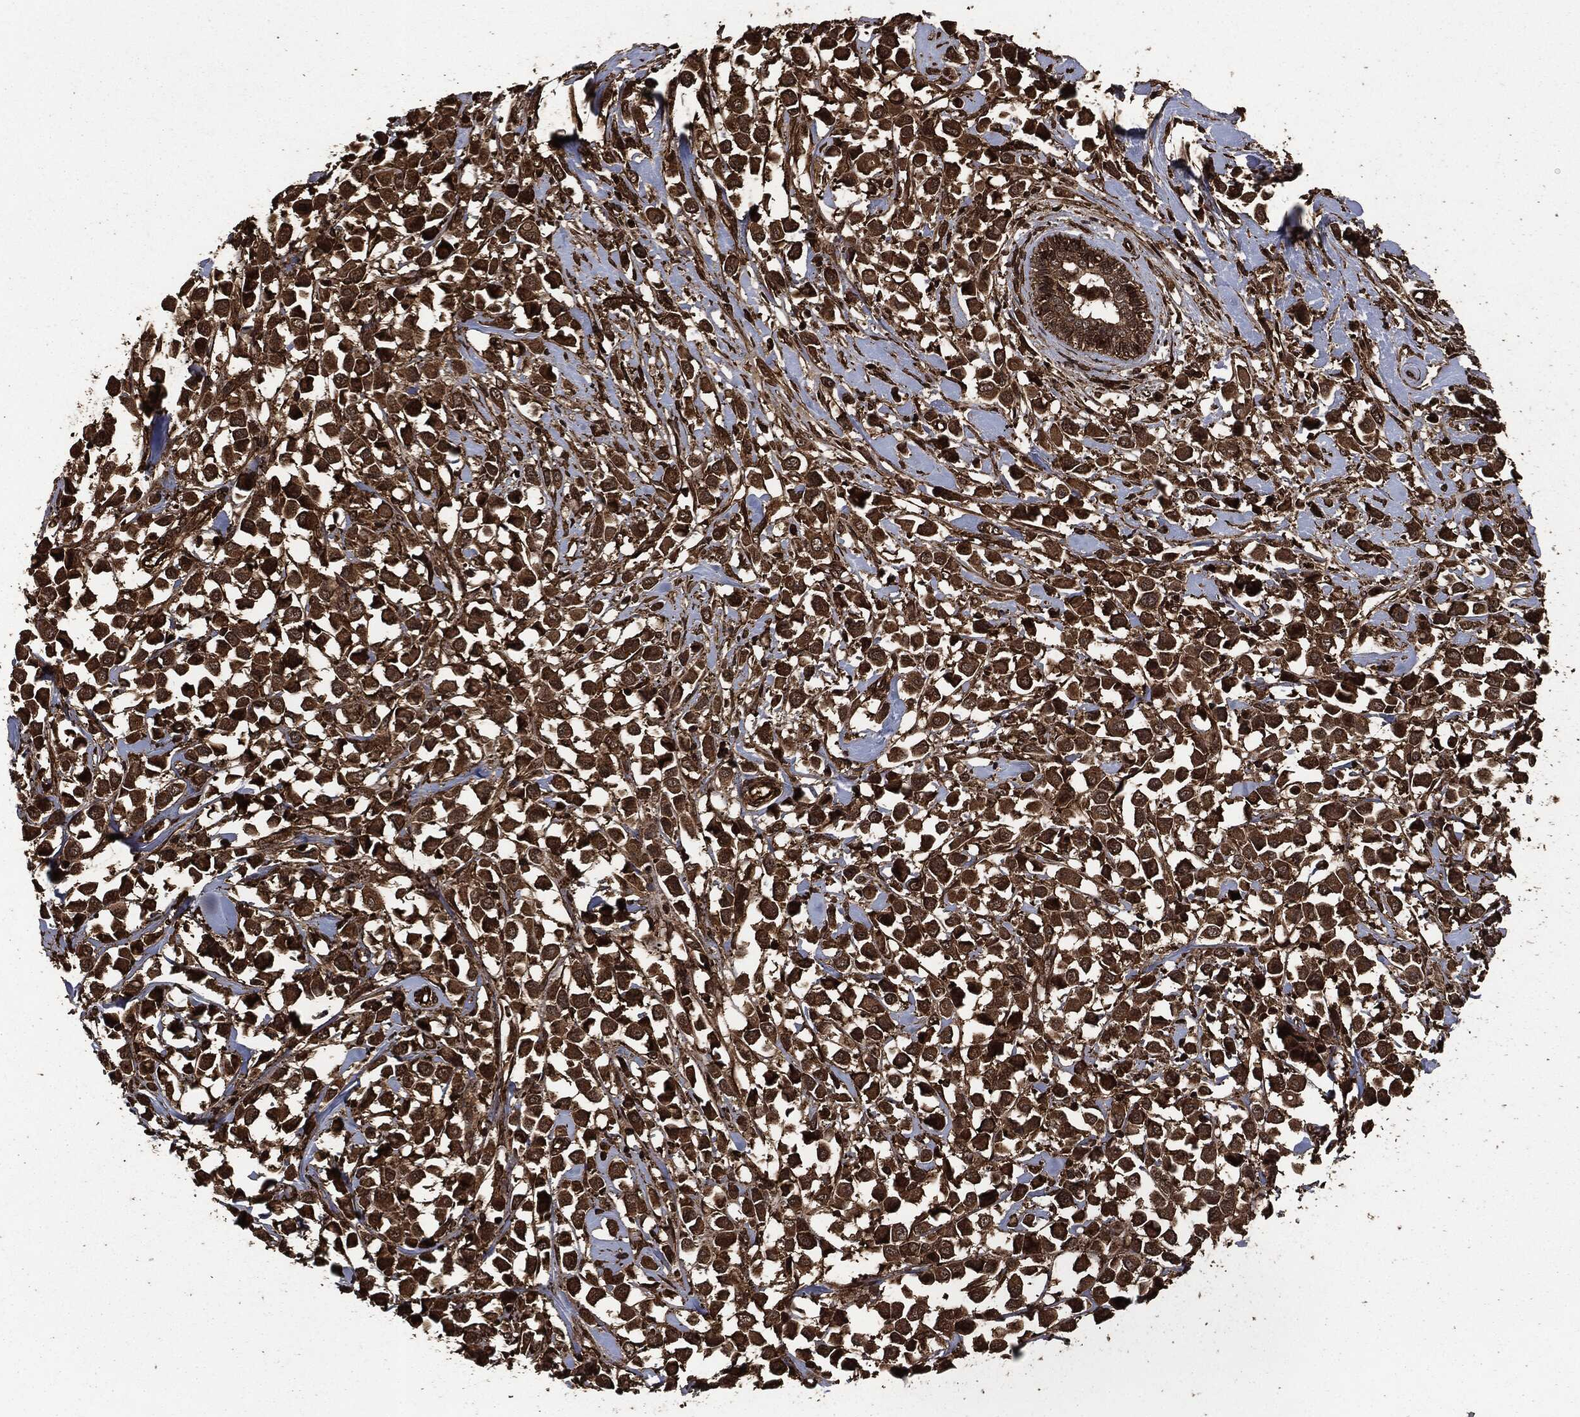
{"staining": {"intensity": "strong", "quantity": ">75%", "location": "cytoplasmic/membranous"}, "tissue": "breast cancer", "cell_type": "Tumor cells", "image_type": "cancer", "snomed": [{"axis": "morphology", "description": "Duct carcinoma"}, {"axis": "topography", "description": "Breast"}], "caption": "A brown stain labels strong cytoplasmic/membranous expression of a protein in breast cancer tumor cells. Ihc stains the protein in brown and the nuclei are stained blue.", "gene": "HRAS", "patient": {"sex": "female", "age": 61}}